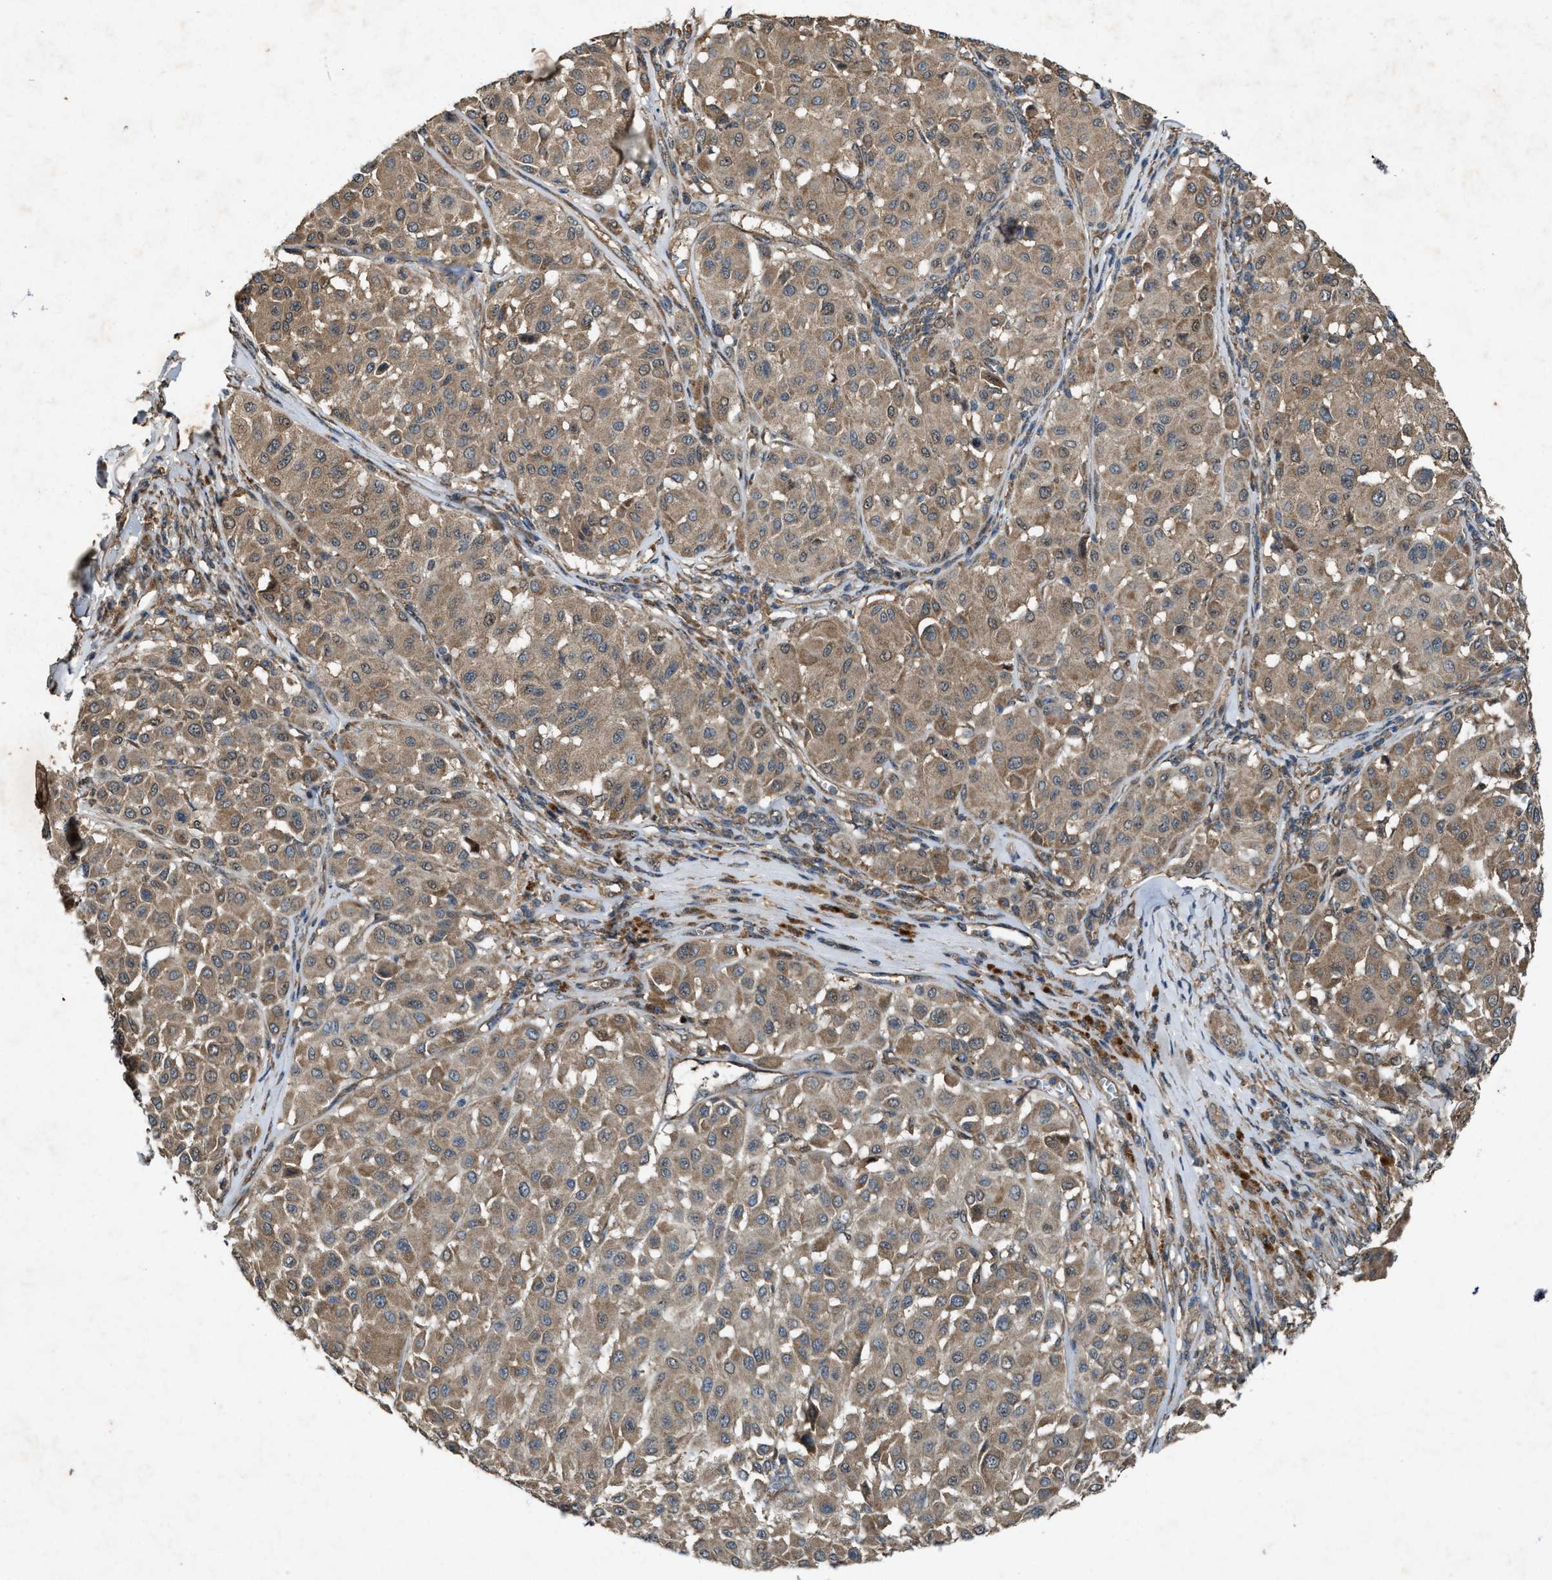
{"staining": {"intensity": "moderate", "quantity": ">75%", "location": "cytoplasmic/membranous"}, "tissue": "melanoma", "cell_type": "Tumor cells", "image_type": "cancer", "snomed": [{"axis": "morphology", "description": "Malignant melanoma, Metastatic site"}, {"axis": "topography", "description": "Soft tissue"}], "caption": "Immunohistochemical staining of melanoma exhibits moderate cytoplasmic/membranous protein staining in approximately >75% of tumor cells.", "gene": "PDP2", "patient": {"sex": "male", "age": 41}}